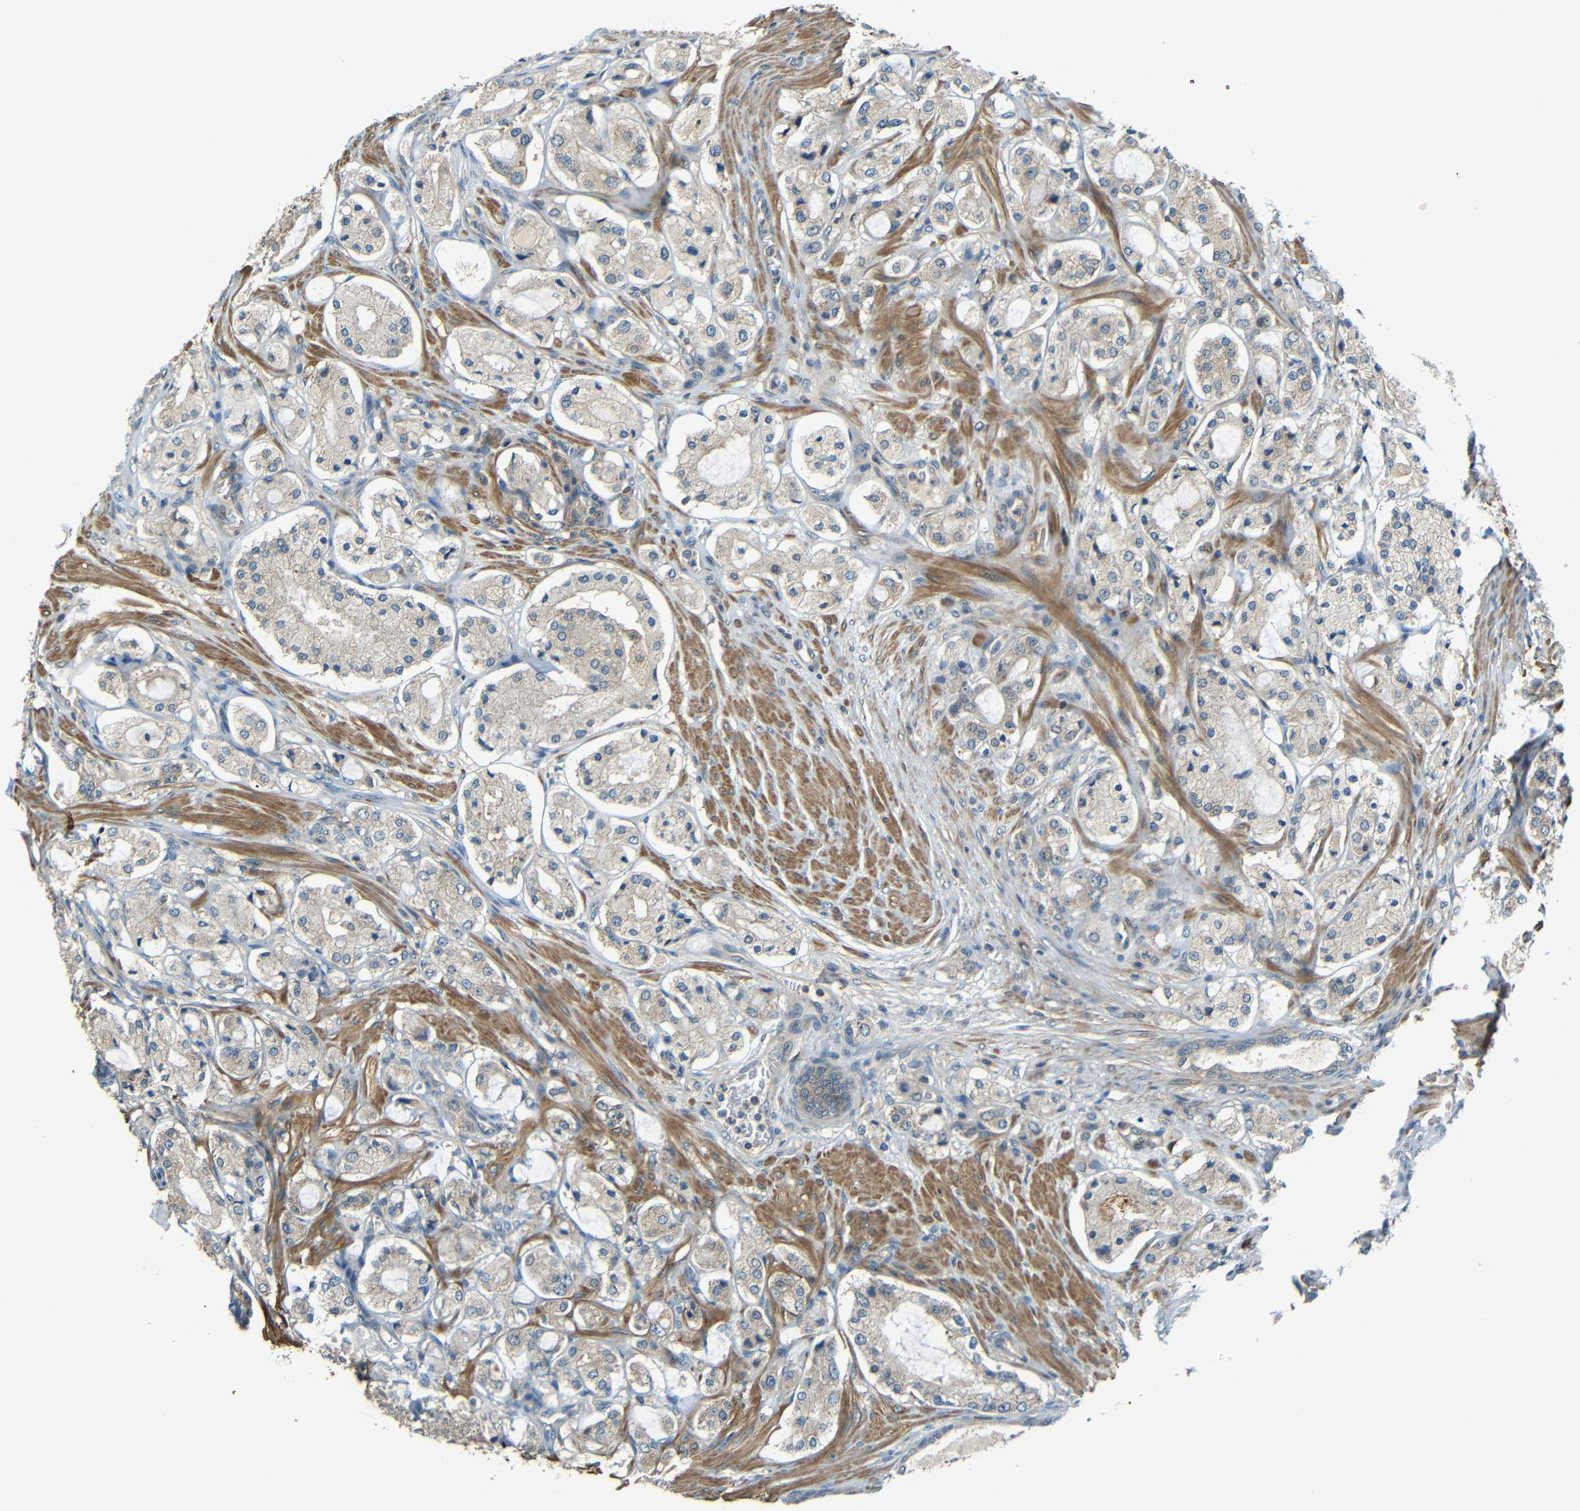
{"staining": {"intensity": "weak", "quantity": ">75%", "location": "cytoplasmic/membranous"}, "tissue": "prostate cancer", "cell_type": "Tumor cells", "image_type": "cancer", "snomed": [{"axis": "morphology", "description": "Adenocarcinoma, High grade"}, {"axis": "topography", "description": "Prostate"}], "caption": "Prostate high-grade adenocarcinoma stained with immunohistochemistry (IHC) demonstrates weak cytoplasmic/membranous staining in approximately >75% of tumor cells.", "gene": "FNDC3A", "patient": {"sex": "male", "age": 65}}